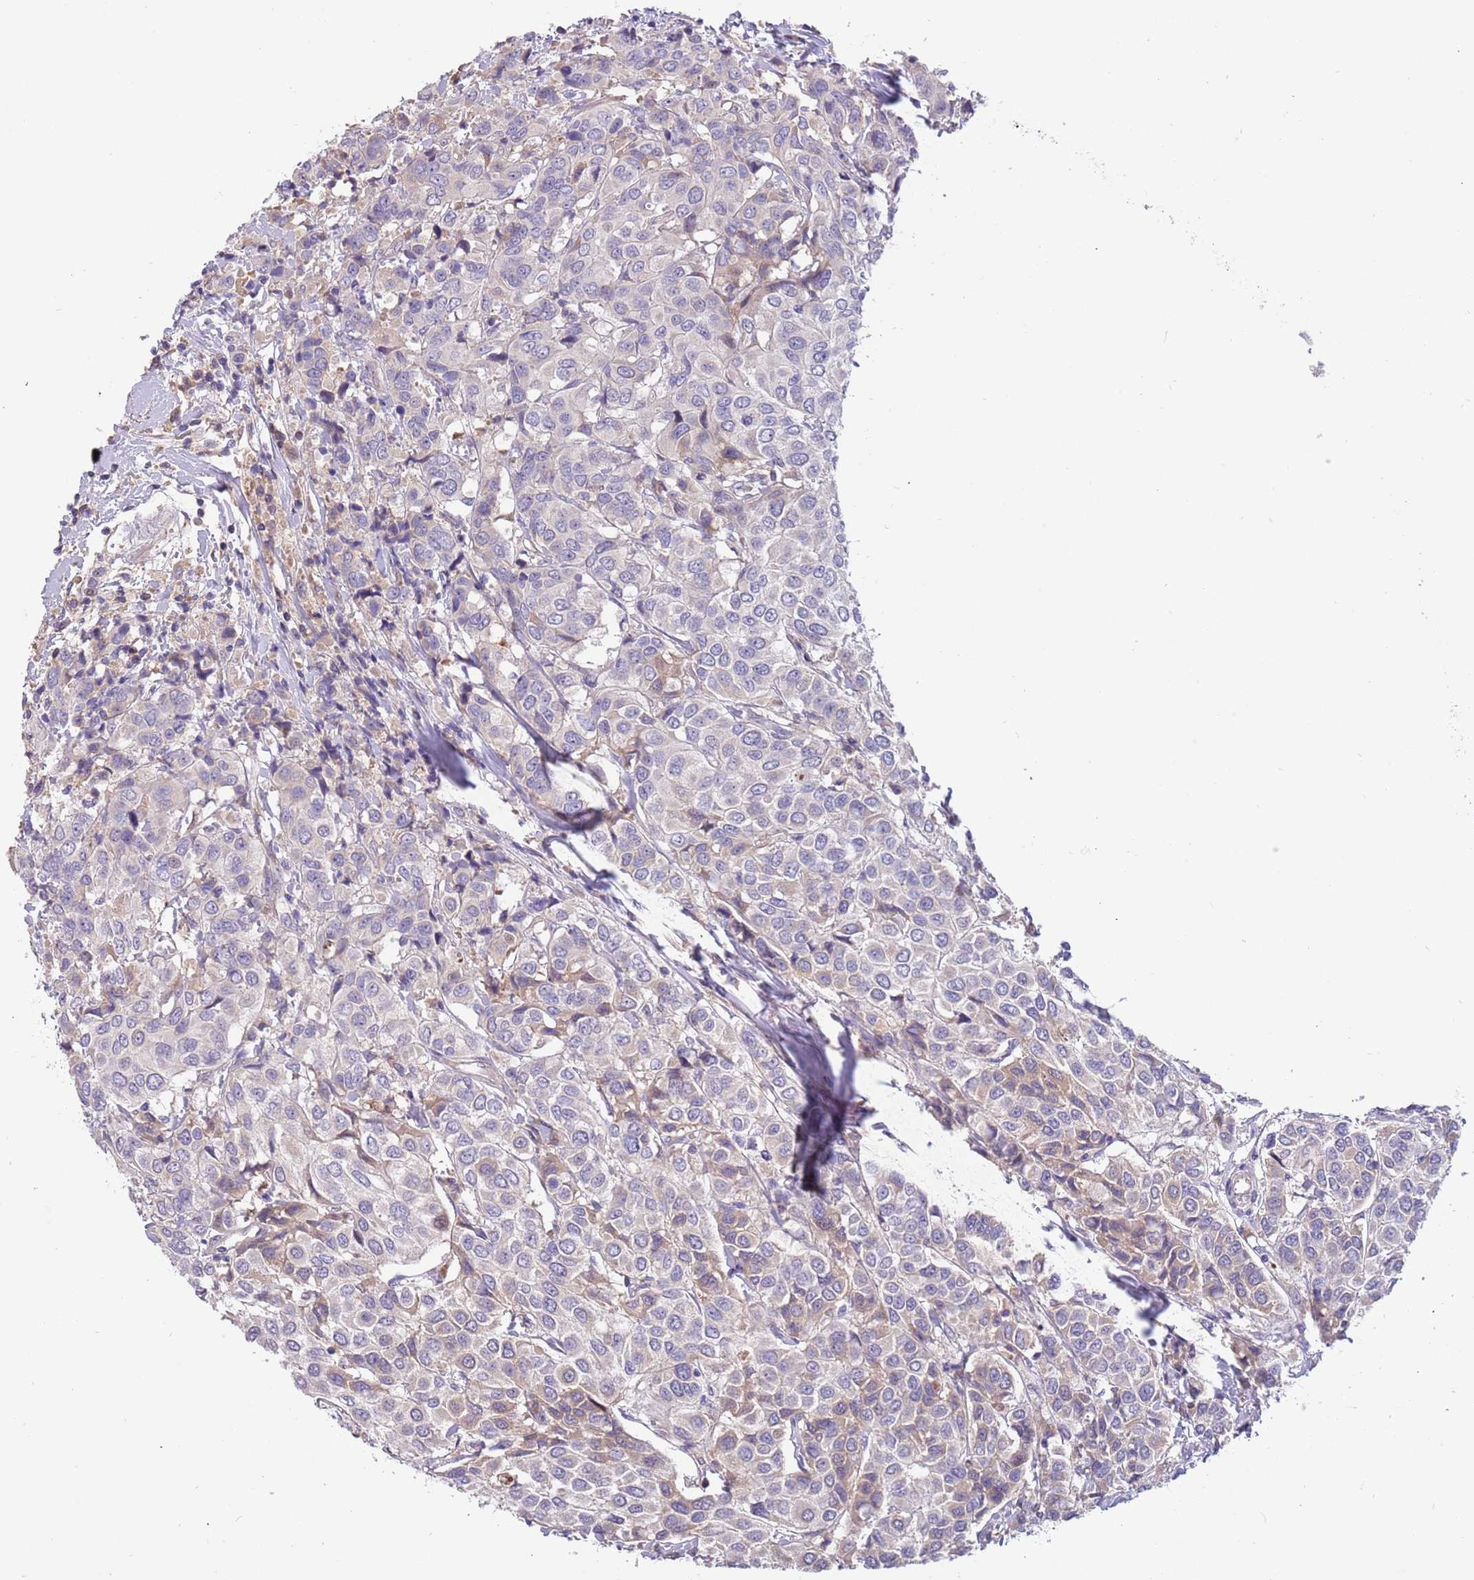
{"staining": {"intensity": "moderate", "quantity": "<25%", "location": "cytoplasmic/membranous"}, "tissue": "breast cancer", "cell_type": "Tumor cells", "image_type": "cancer", "snomed": [{"axis": "morphology", "description": "Duct carcinoma"}, {"axis": "topography", "description": "Breast"}], "caption": "Immunohistochemical staining of infiltrating ductal carcinoma (breast) exhibits moderate cytoplasmic/membranous protein positivity in about <25% of tumor cells. The staining was performed using DAB (3,3'-diaminobenzidine), with brown indicating positive protein expression. Nuclei are stained blue with hematoxylin.", "gene": "CABYR", "patient": {"sex": "female", "age": 55}}